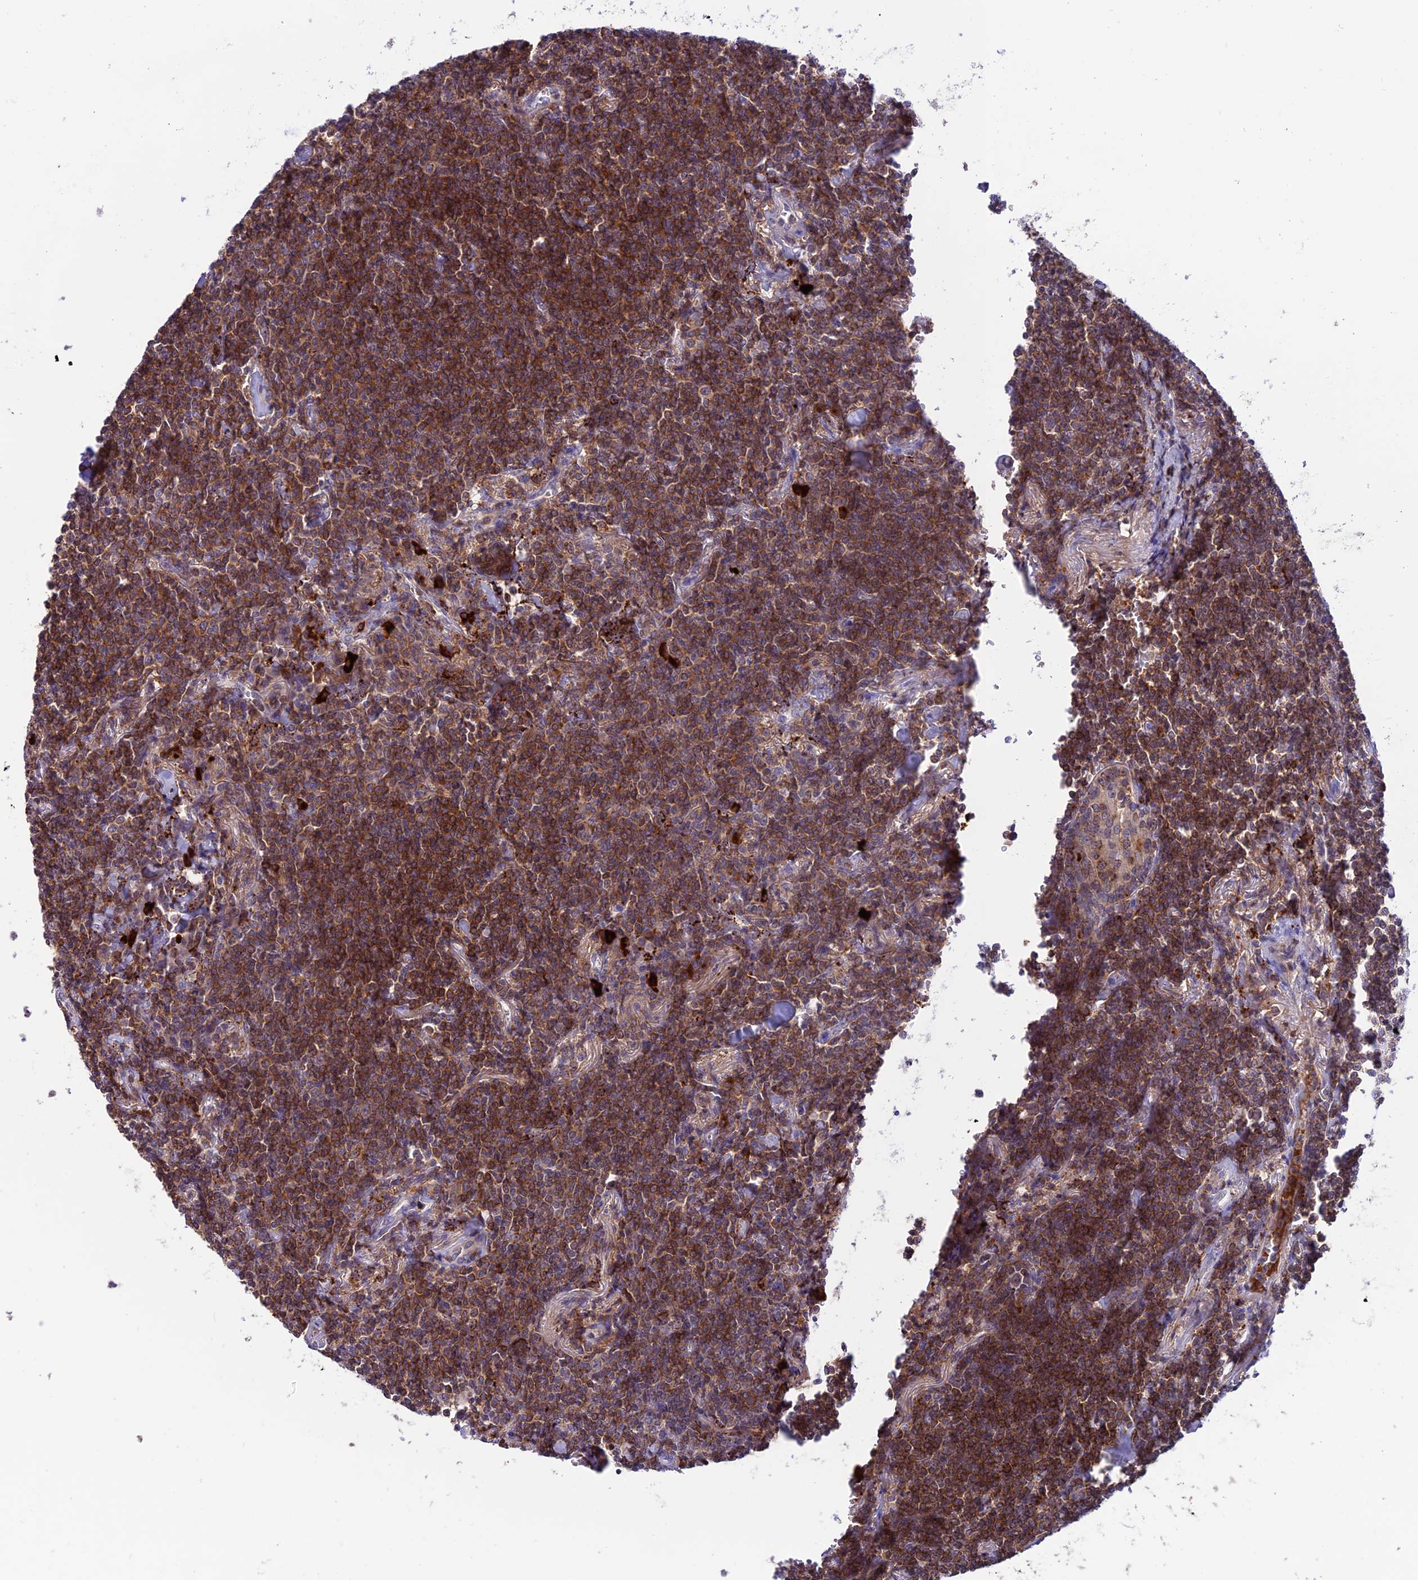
{"staining": {"intensity": "moderate", "quantity": ">75%", "location": "cytoplasmic/membranous"}, "tissue": "lymphoma", "cell_type": "Tumor cells", "image_type": "cancer", "snomed": [{"axis": "morphology", "description": "Malignant lymphoma, non-Hodgkin's type, Low grade"}, {"axis": "topography", "description": "Lung"}], "caption": "This is an image of immunohistochemistry (IHC) staining of lymphoma, which shows moderate expression in the cytoplasmic/membranous of tumor cells.", "gene": "ARHGEF18", "patient": {"sex": "female", "age": 71}}